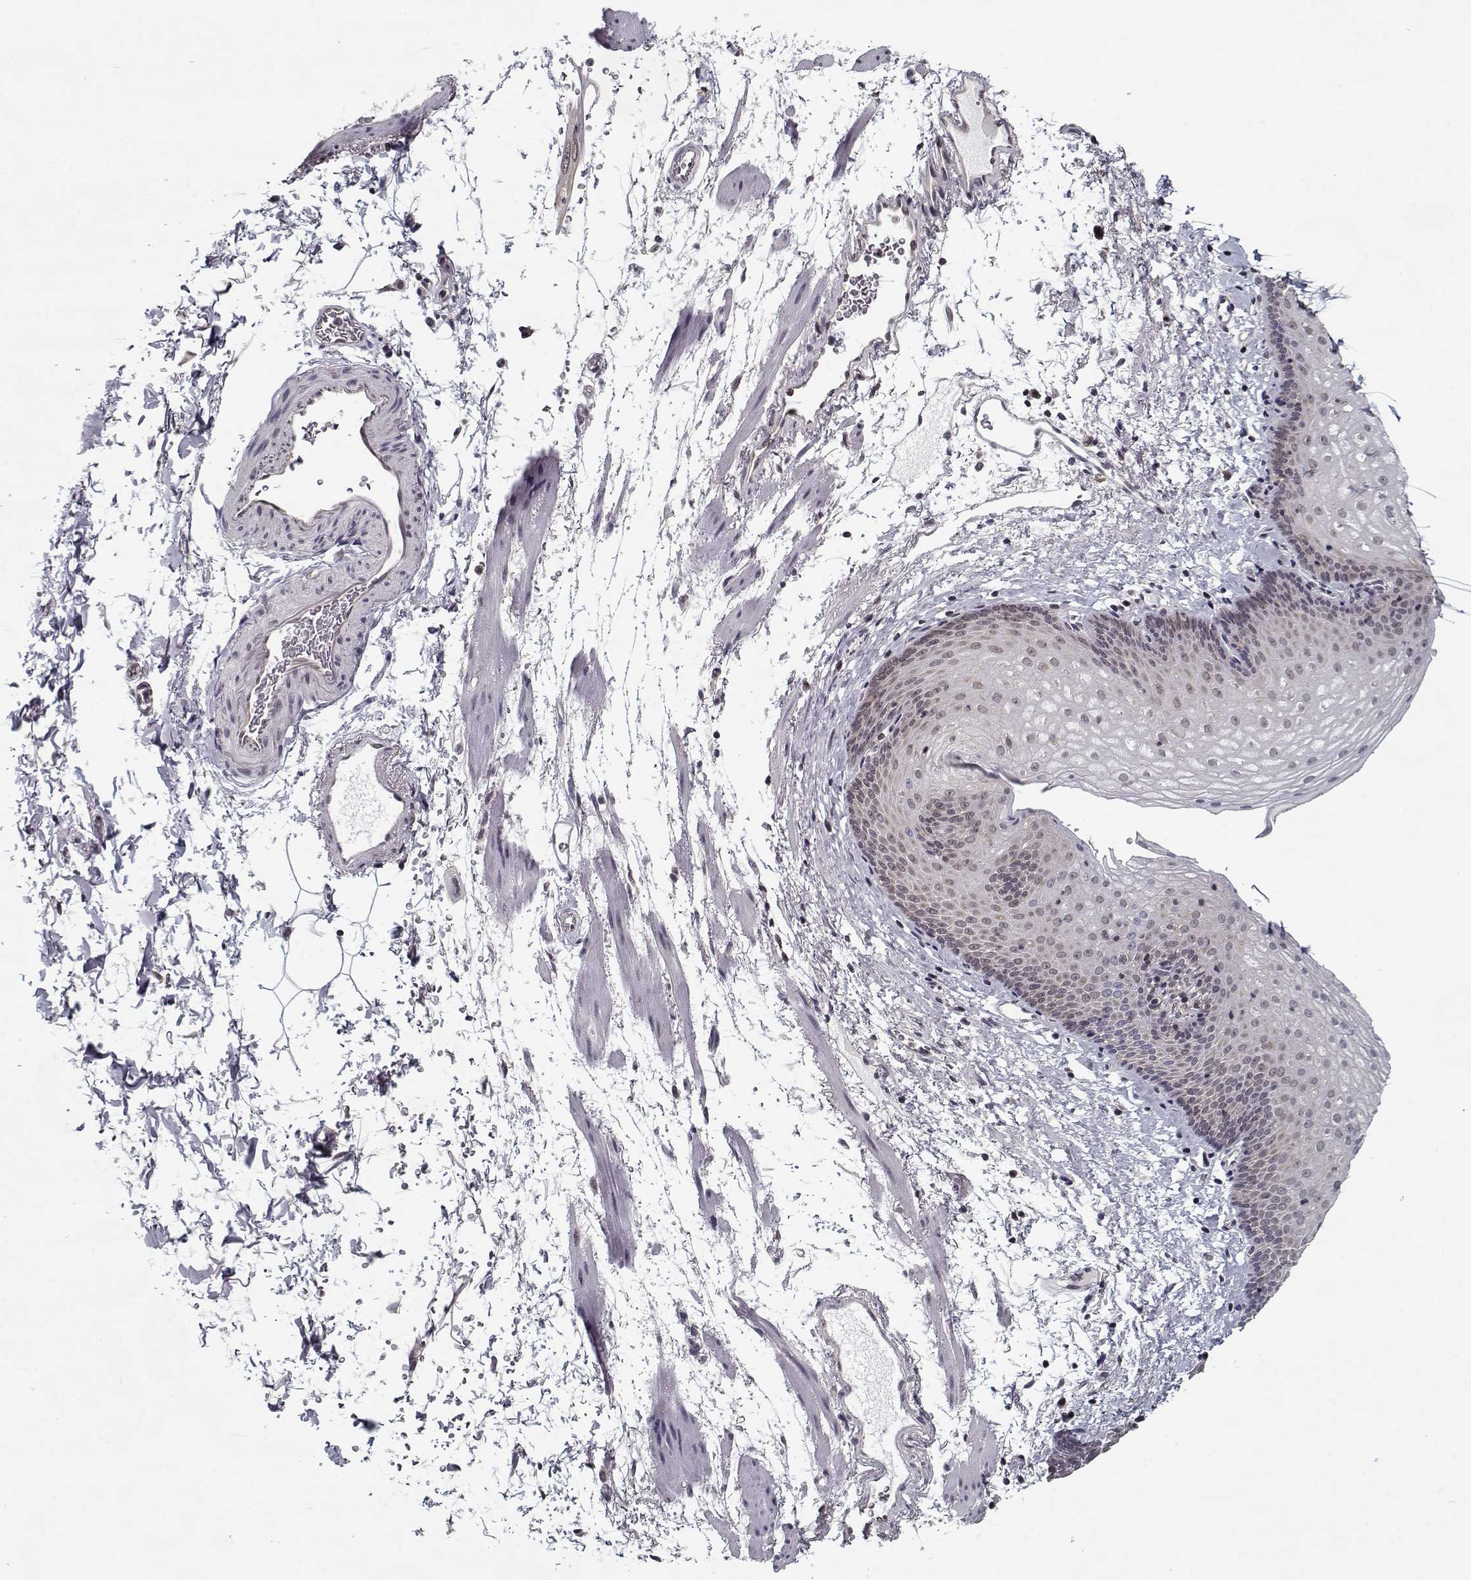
{"staining": {"intensity": "negative", "quantity": "none", "location": "none"}, "tissue": "esophagus", "cell_type": "Squamous epithelial cells", "image_type": "normal", "snomed": [{"axis": "morphology", "description": "Normal tissue, NOS"}, {"axis": "topography", "description": "Esophagus"}], "caption": "Micrograph shows no protein expression in squamous epithelial cells of benign esophagus.", "gene": "TESPA1", "patient": {"sex": "female", "age": 64}}